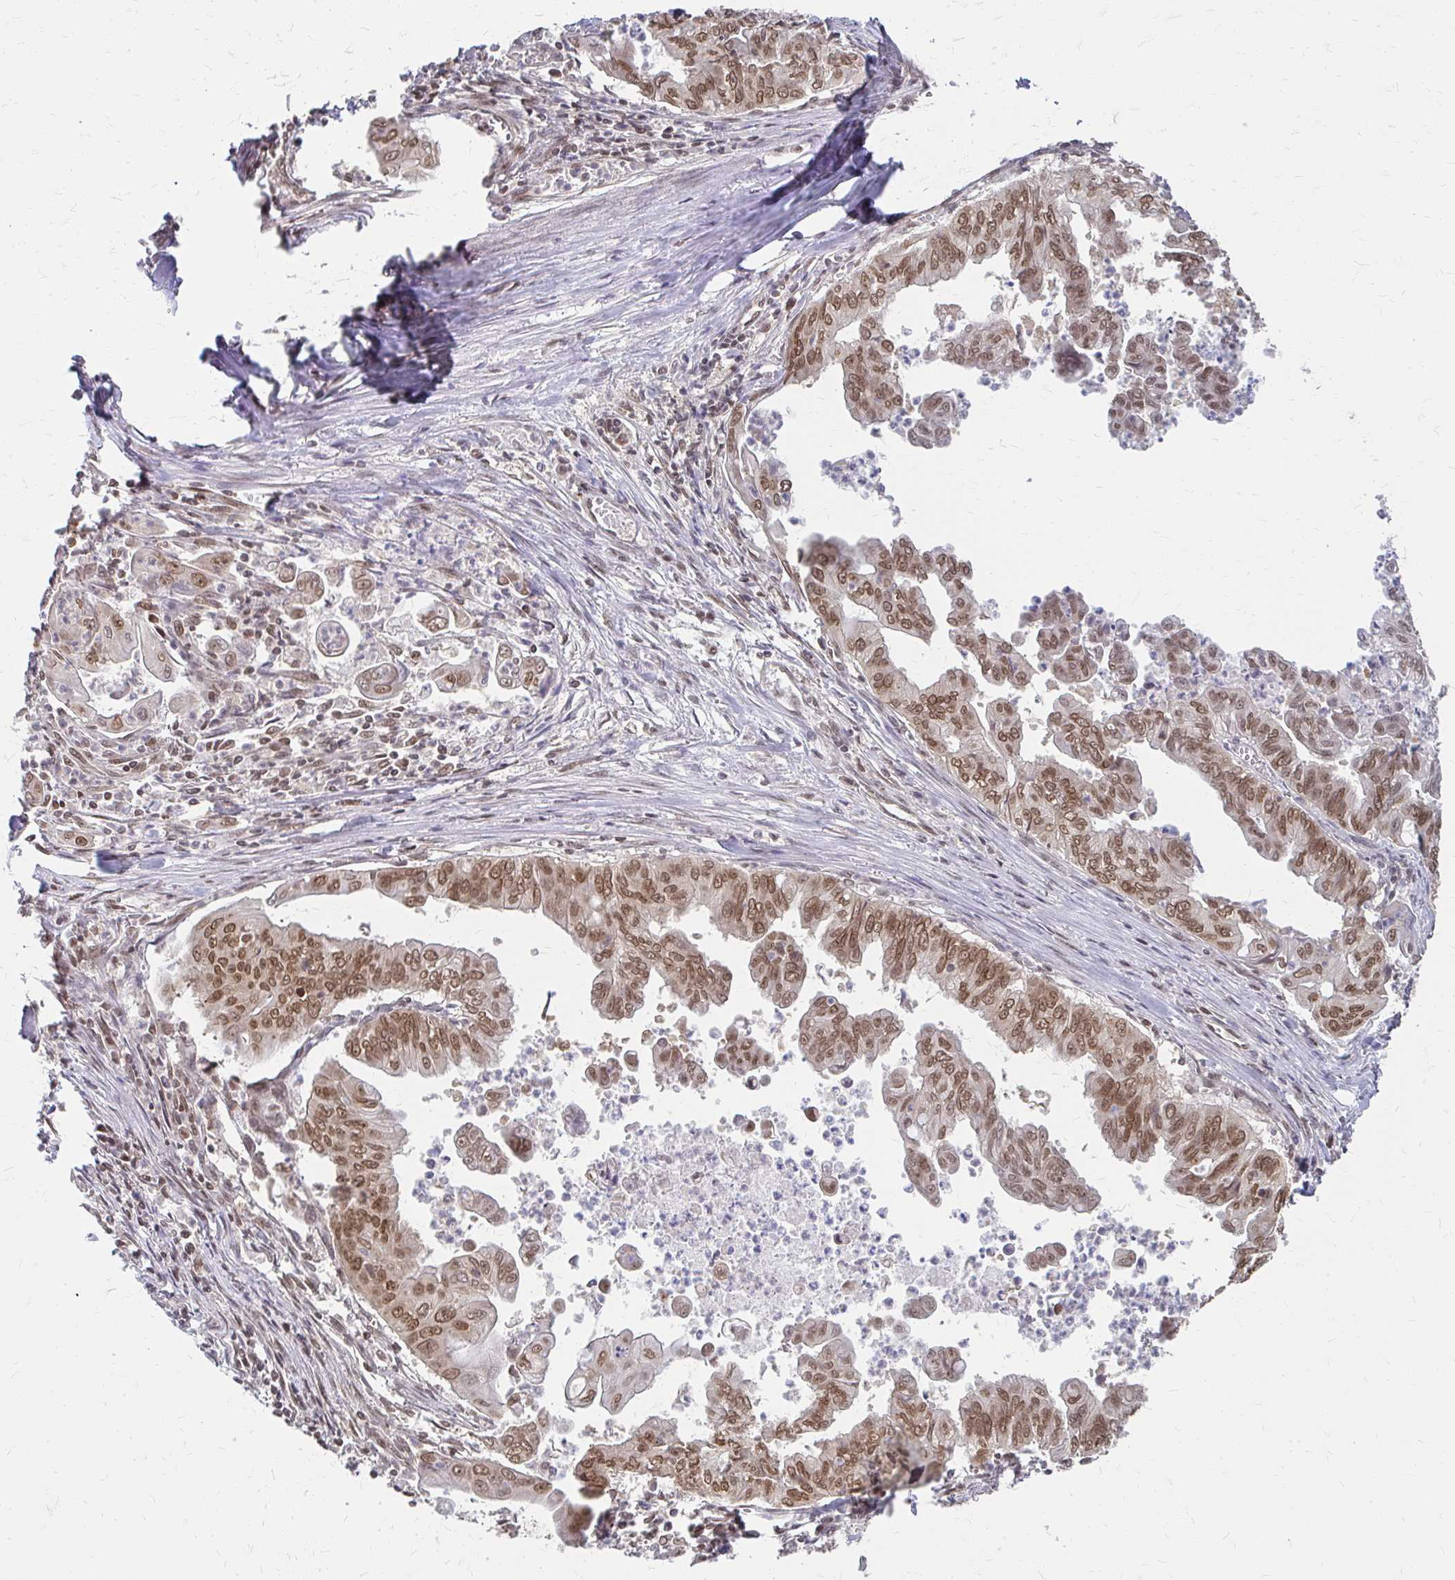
{"staining": {"intensity": "moderate", "quantity": ">75%", "location": "cytoplasmic/membranous,nuclear"}, "tissue": "stomach cancer", "cell_type": "Tumor cells", "image_type": "cancer", "snomed": [{"axis": "morphology", "description": "Adenocarcinoma, NOS"}, {"axis": "topography", "description": "Stomach, upper"}], "caption": "Human adenocarcinoma (stomach) stained for a protein (brown) displays moderate cytoplasmic/membranous and nuclear positive expression in approximately >75% of tumor cells.", "gene": "XPO1", "patient": {"sex": "male", "age": 80}}